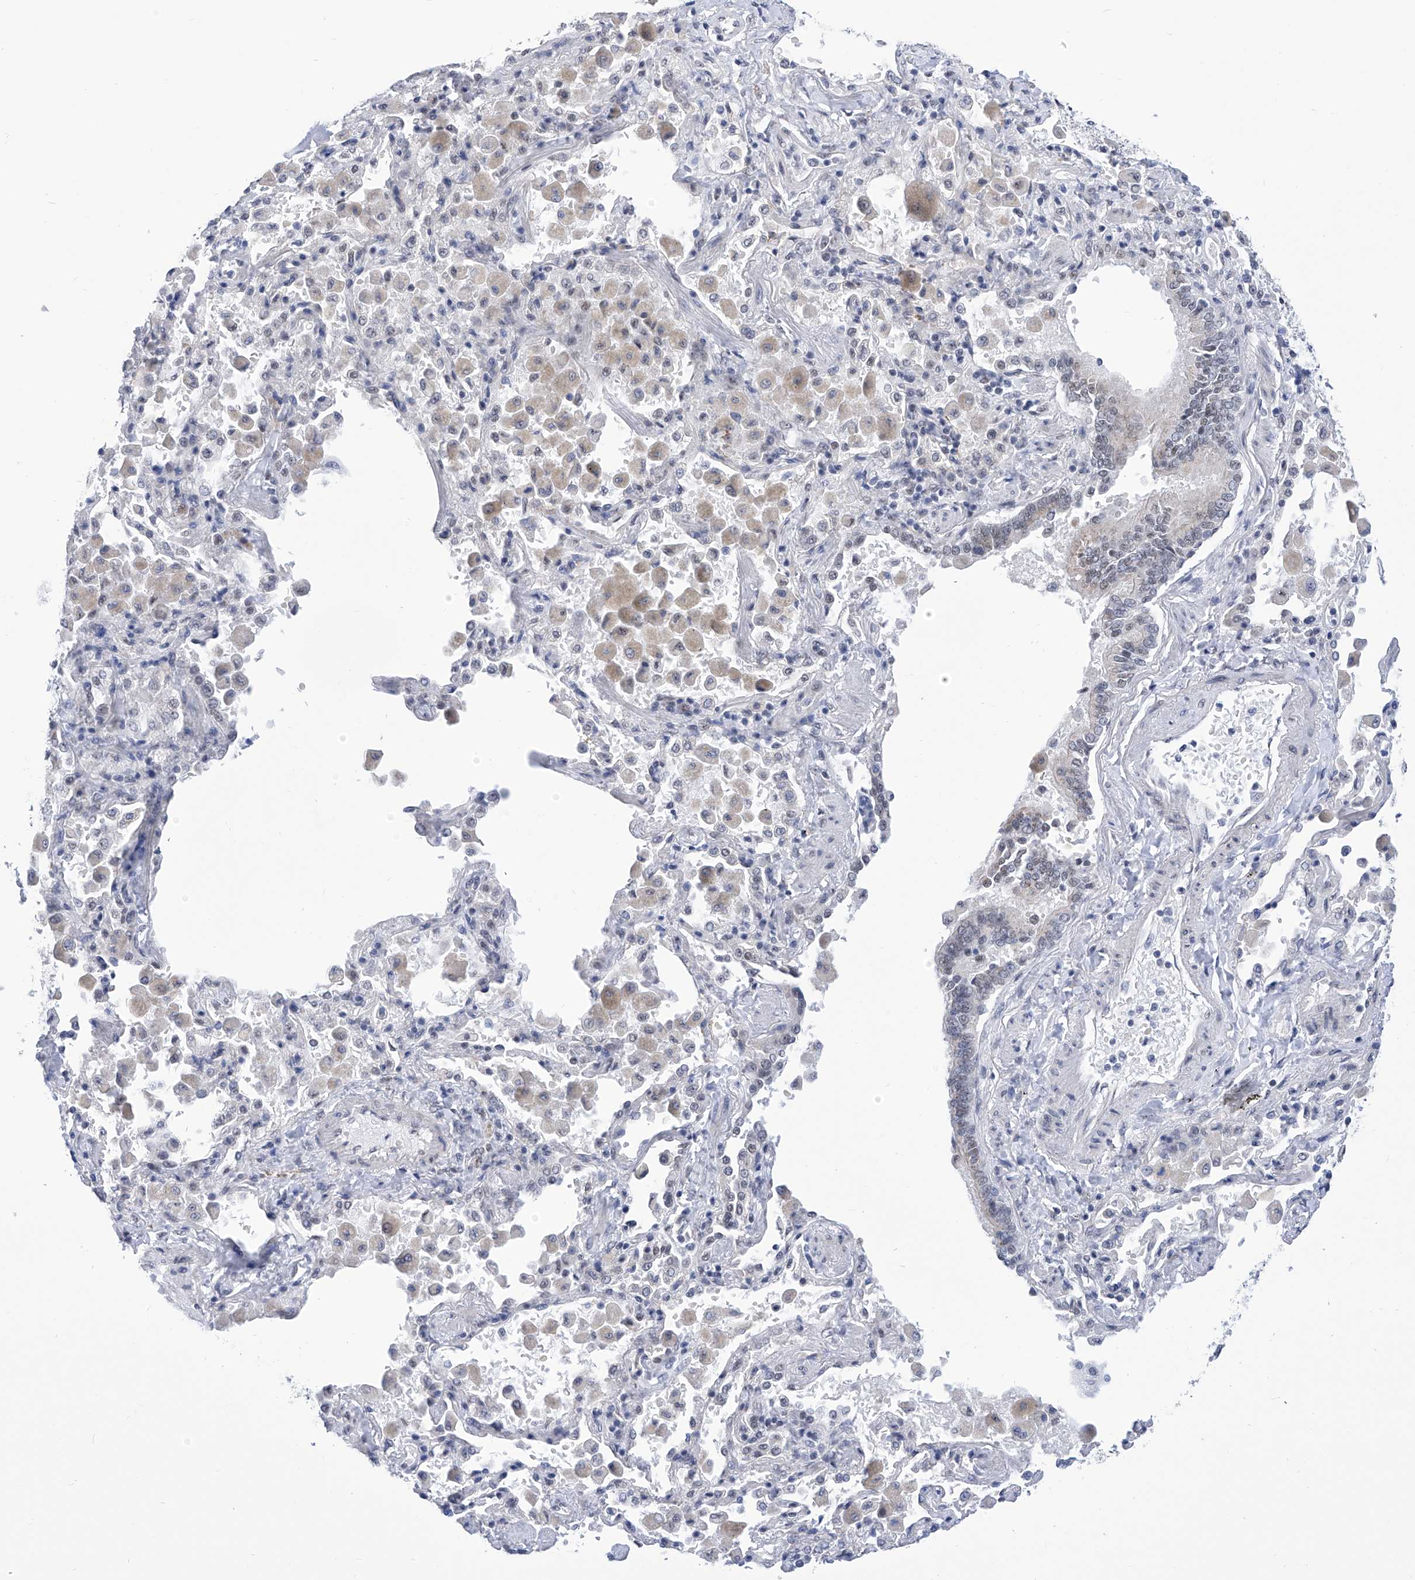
{"staining": {"intensity": "moderate", "quantity": "<25%", "location": "nuclear"}, "tissue": "bronchus", "cell_type": "Respiratory epithelial cells", "image_type": "normal", "snomed": [{"axis": "morphology", "description": "Normal tissue, NOS"}, {"axis": "morphology", "description": "Inflammation, NOS"}, {"axis": "topography", "description": "Lung"}], "caption": "IHC micrograph of benign bronchus: bronchus stained using immunohistochemistry reveals low levels of moderate protein expression localized specifically in the nuclear of respiratory epithelial cells, appearing as a nuclear brown color.", "gene": "SART1", "patient": {"sex": "female", "age": 46}}